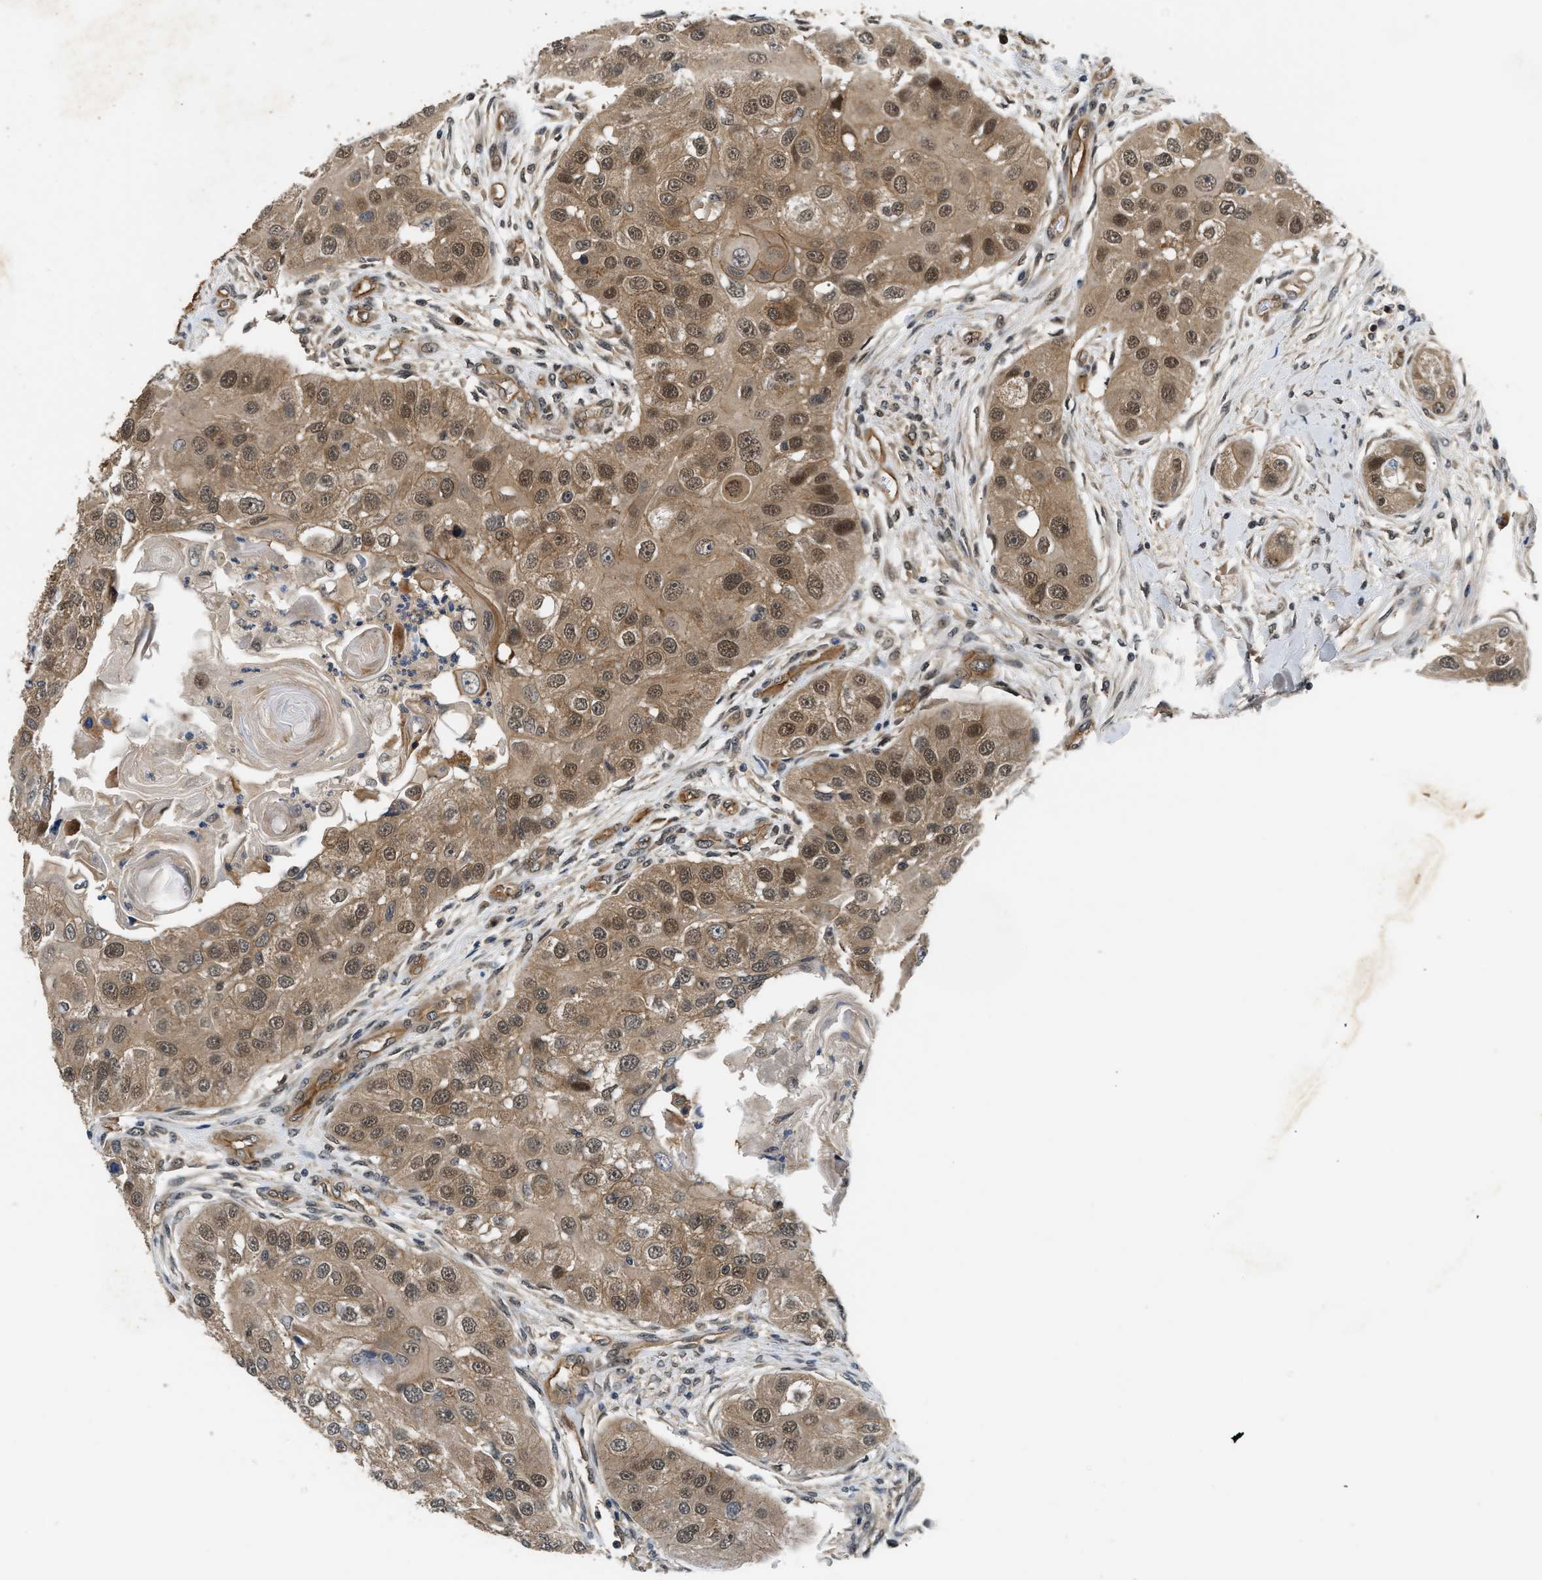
{"staining": {"intensity": "moderate", "quantity": ">75%", "location": "cytoplasmic/membranous,nuclear"}, "tissue": "head and neck cancer", "cell_type": "Tumor cells", "image_type": "cancer", "snomed": [{"axis": "morphology", "description": "Normal tissue, NOS"}, {"axis": "morphology", "description": "Squamous cell carcinoma, NOS"}, {"axis": "topography", "description": "Skeletal muscle"}, {"axis": "topography", "description": "Head-Neck"}], "caption": "Protein expression analysis of human head and neck squamous cell carcinoma reveals moderate cytoplasmic/membranous and nuclear positivity in about >75% of tumor cells.", "gene": "COPS2", "patient": {"sex": "male", "age": 51}}